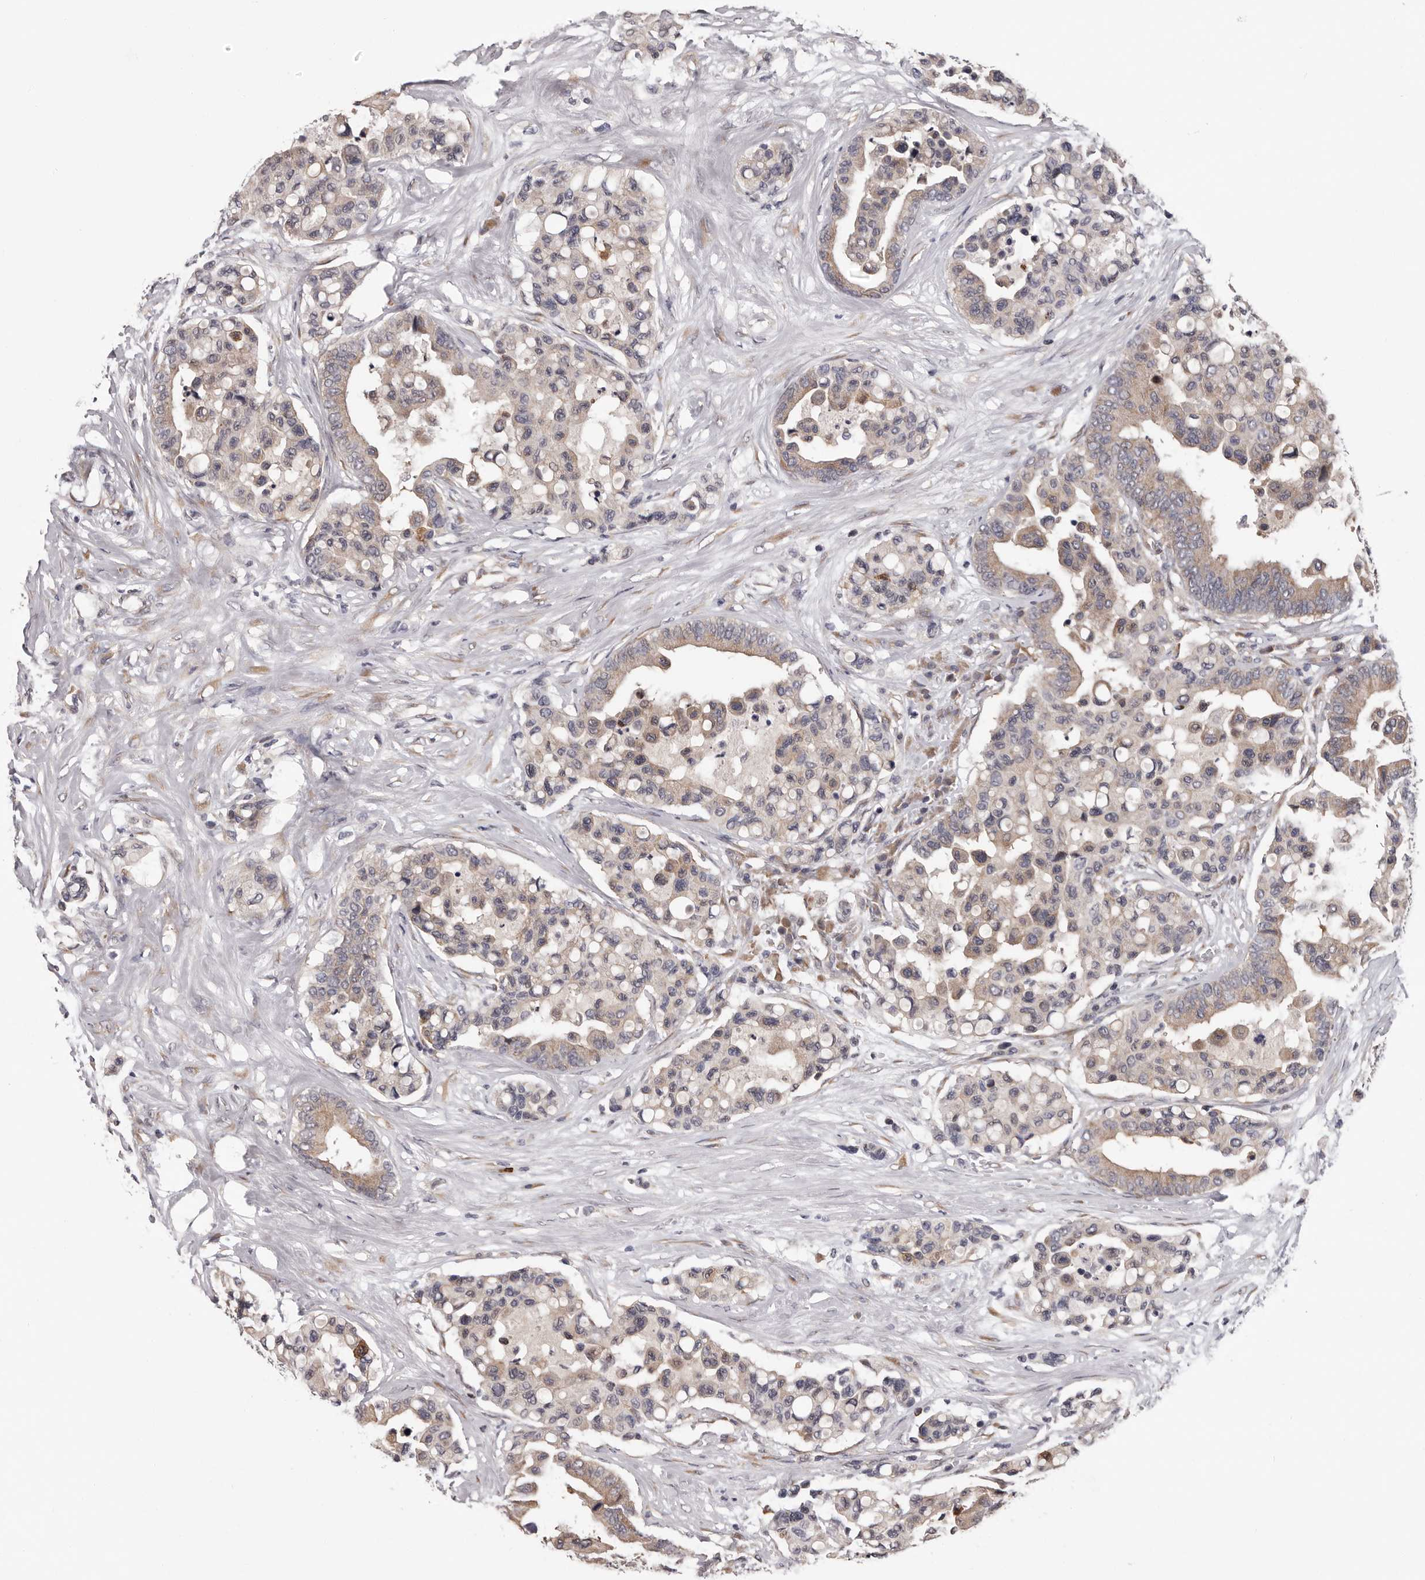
{"staining": {"intensity": "weak", "quantity": "25%-75%", "location": "cytoplasmic/membranous"}, "tissue": "colorectal cancer", "cell_type": "Tumor cells", "image_type": "cancer", "snomed": [{"axis": "morphology", "description": "Adenocarcinoma, NOS"}, {"axis": "topography", "description": "Colon"}], "caption": "This is an image of immunohistochemistry (IHC) staining of colorectal adenocarcinoma, which shows weak staining in the cytoplasmic/membranous of tumor cells.", "gene": "MED8", "patient": {"sex": "male", "age": 82}}